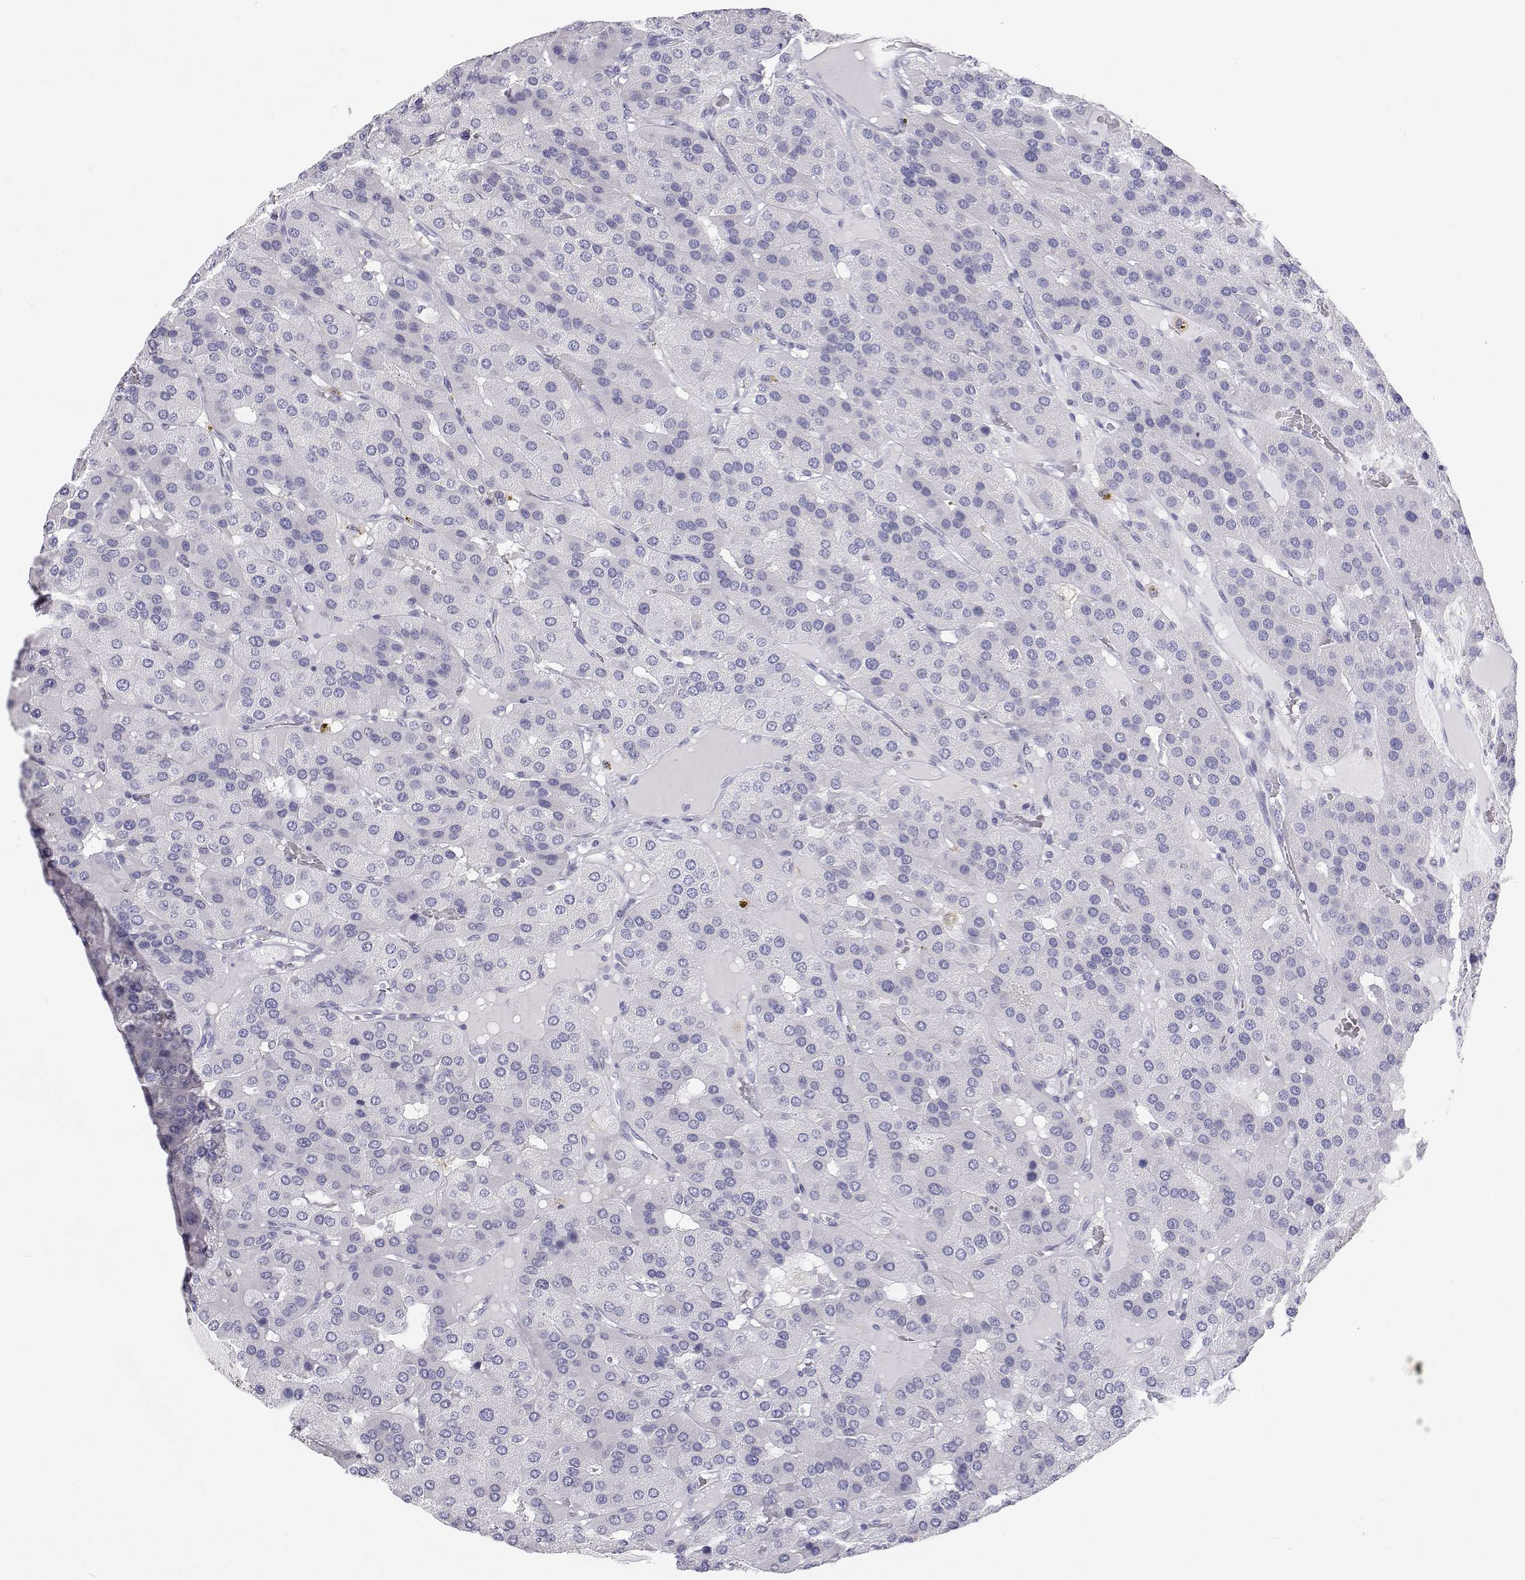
{"staining": {"intensity": "negative", "quantity": "none", "location": "none"}, "tissue": "parathyroid gland", "cell_type": "Glandular cells", "image_type": "normal", "snomed": [{"axis": "morphology", "description": "Normal tissue, NOS"}, {"axis": "morphology", "description": "Adenoma, NOS"}, {"axis": "topography", "description": "Parathyroid gland"}], "caption": "Glandular cells show no significant protein staining in normal parathyroid gland. (Stains: DAB (3,3'-diaminobenzidine) IHC with hematoxylin counter stain, Microscopy: brightfield microscopy at high magnification).", "gene": "TTN", "patient": {"sex": "female", "age": 86}}